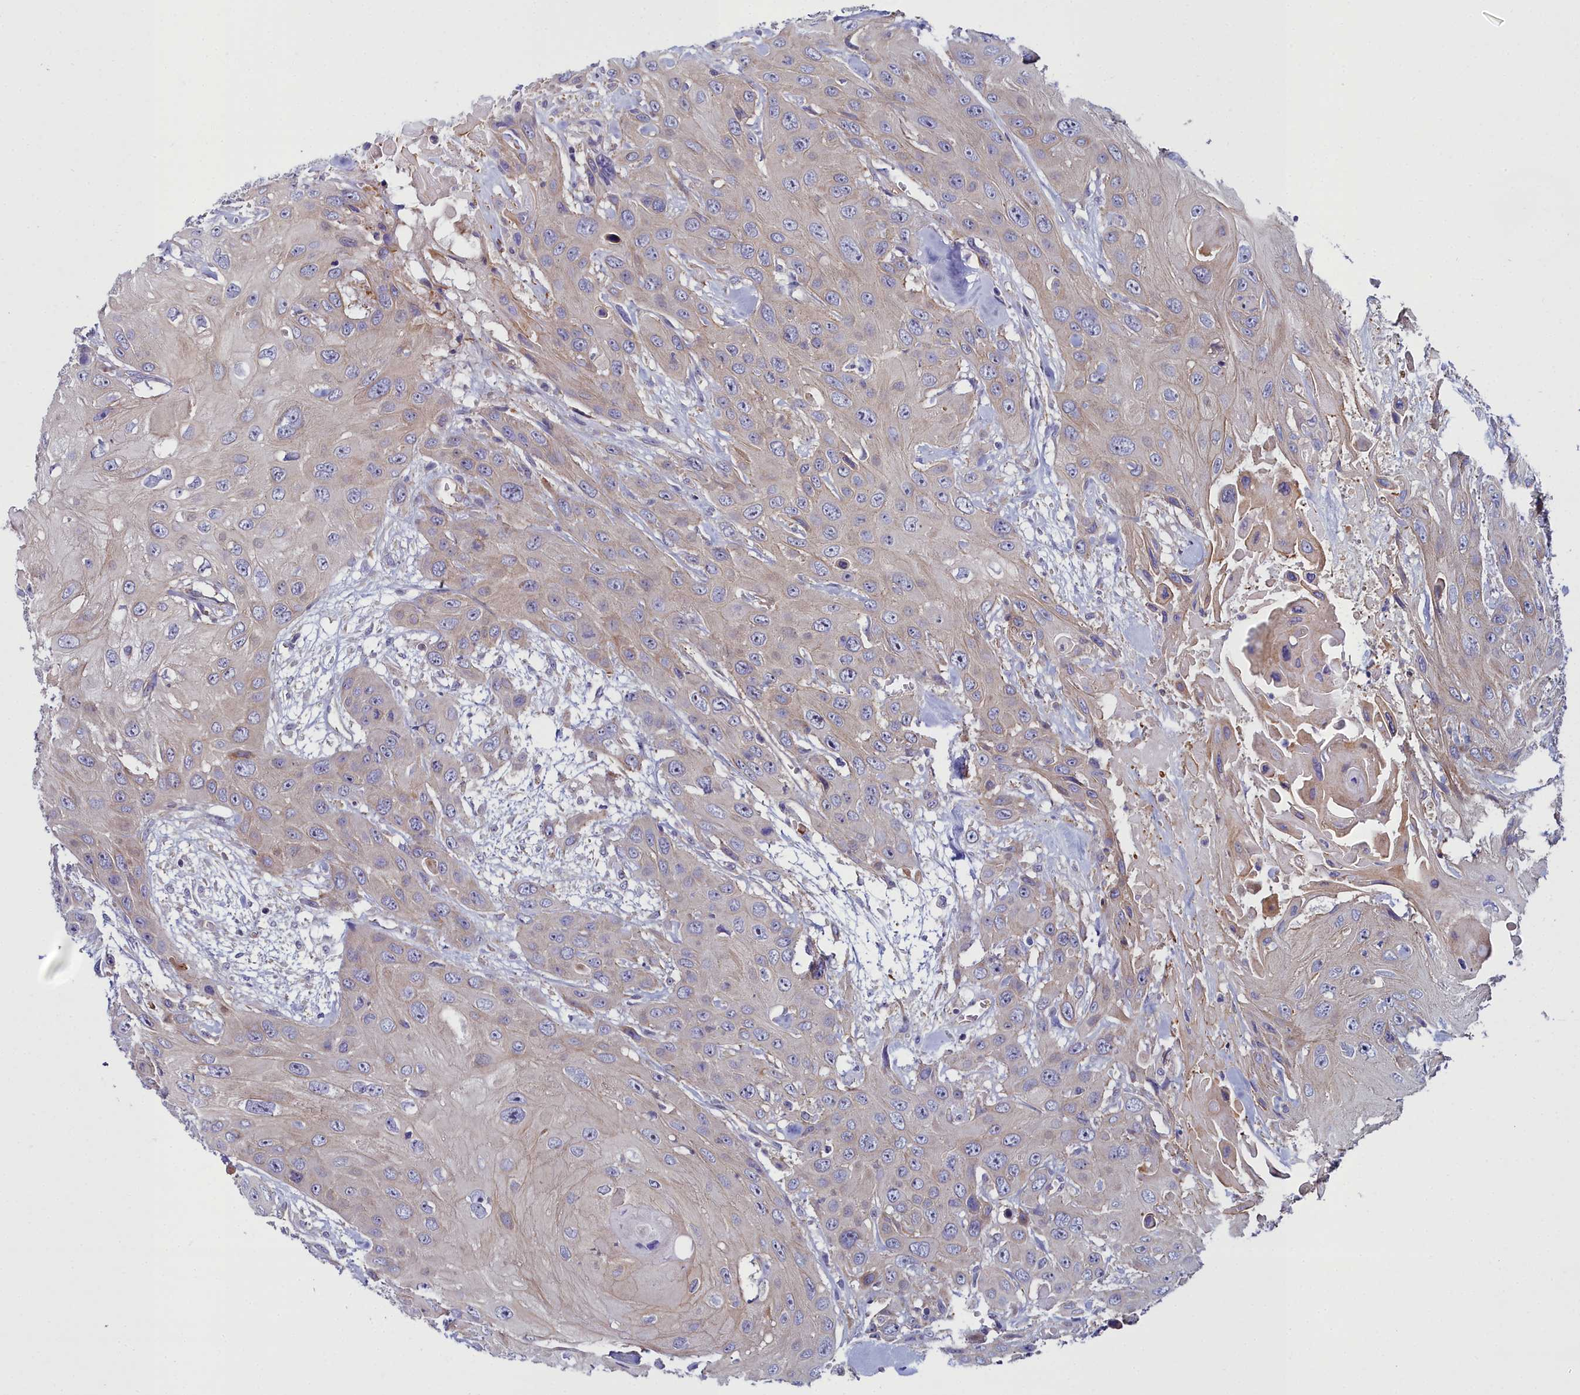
{"staining": {"intensity": "weak", "quantity": "<25%", "location": "cytoplasmic/membranous"}, "tissue": "head and neck cancer", "cell_type": "Tumor cells", "image_type": "cancer", "snomed": [{"axis": "morphology", "description": "Squamous cell carcinoma, NOS"}, {"axis": "topography", "description": "Head-Neck"}], "caption": "Human head and neck cancer (squamous cell carcinoma) stained for a protein using immunohistochemistry (IHC) displays no staining in tumor cells.", "gene": "FADS3", "patient": {"sex": "male", "age": 81}}